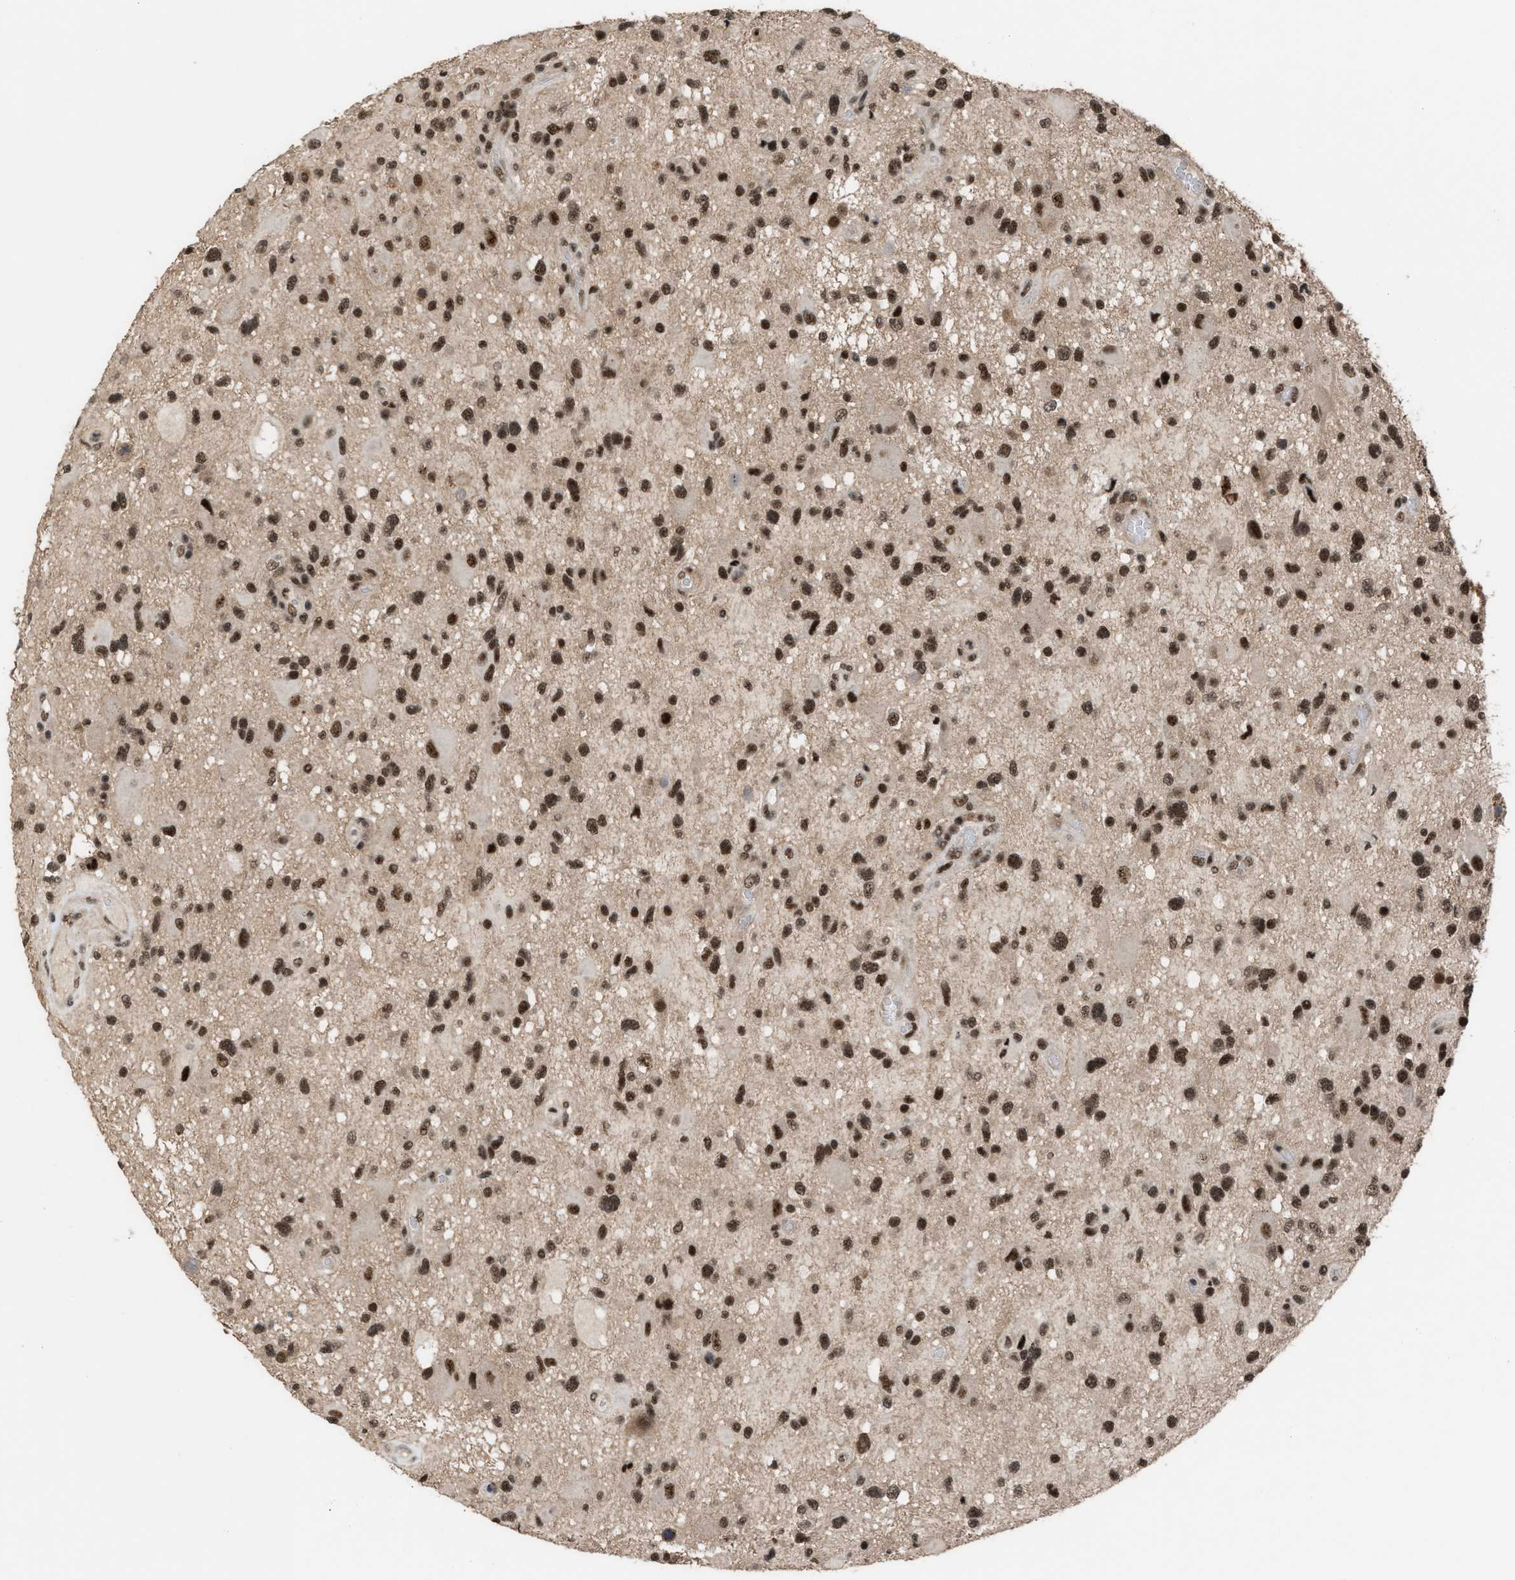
{"staining": {"intensity": "strong", "quantity": ">75%", "location": "nuclear"}, "tissue": "glioma", "cell_type": "Tumor cells", "image_type": "cancer", "snomed": [{"axis": "morphology", "description": "Glioma, malignant, High grade"}, {"axis": "topography", "description": "Brain"}], "caption": "The photomicrograph shows a brown stain indicating the presence of a protein in the nuclear of tumor cells in high-grade glioma (malignant).", "gene": "PRPF4", "patient": {"sex": "male", "age": 33}}